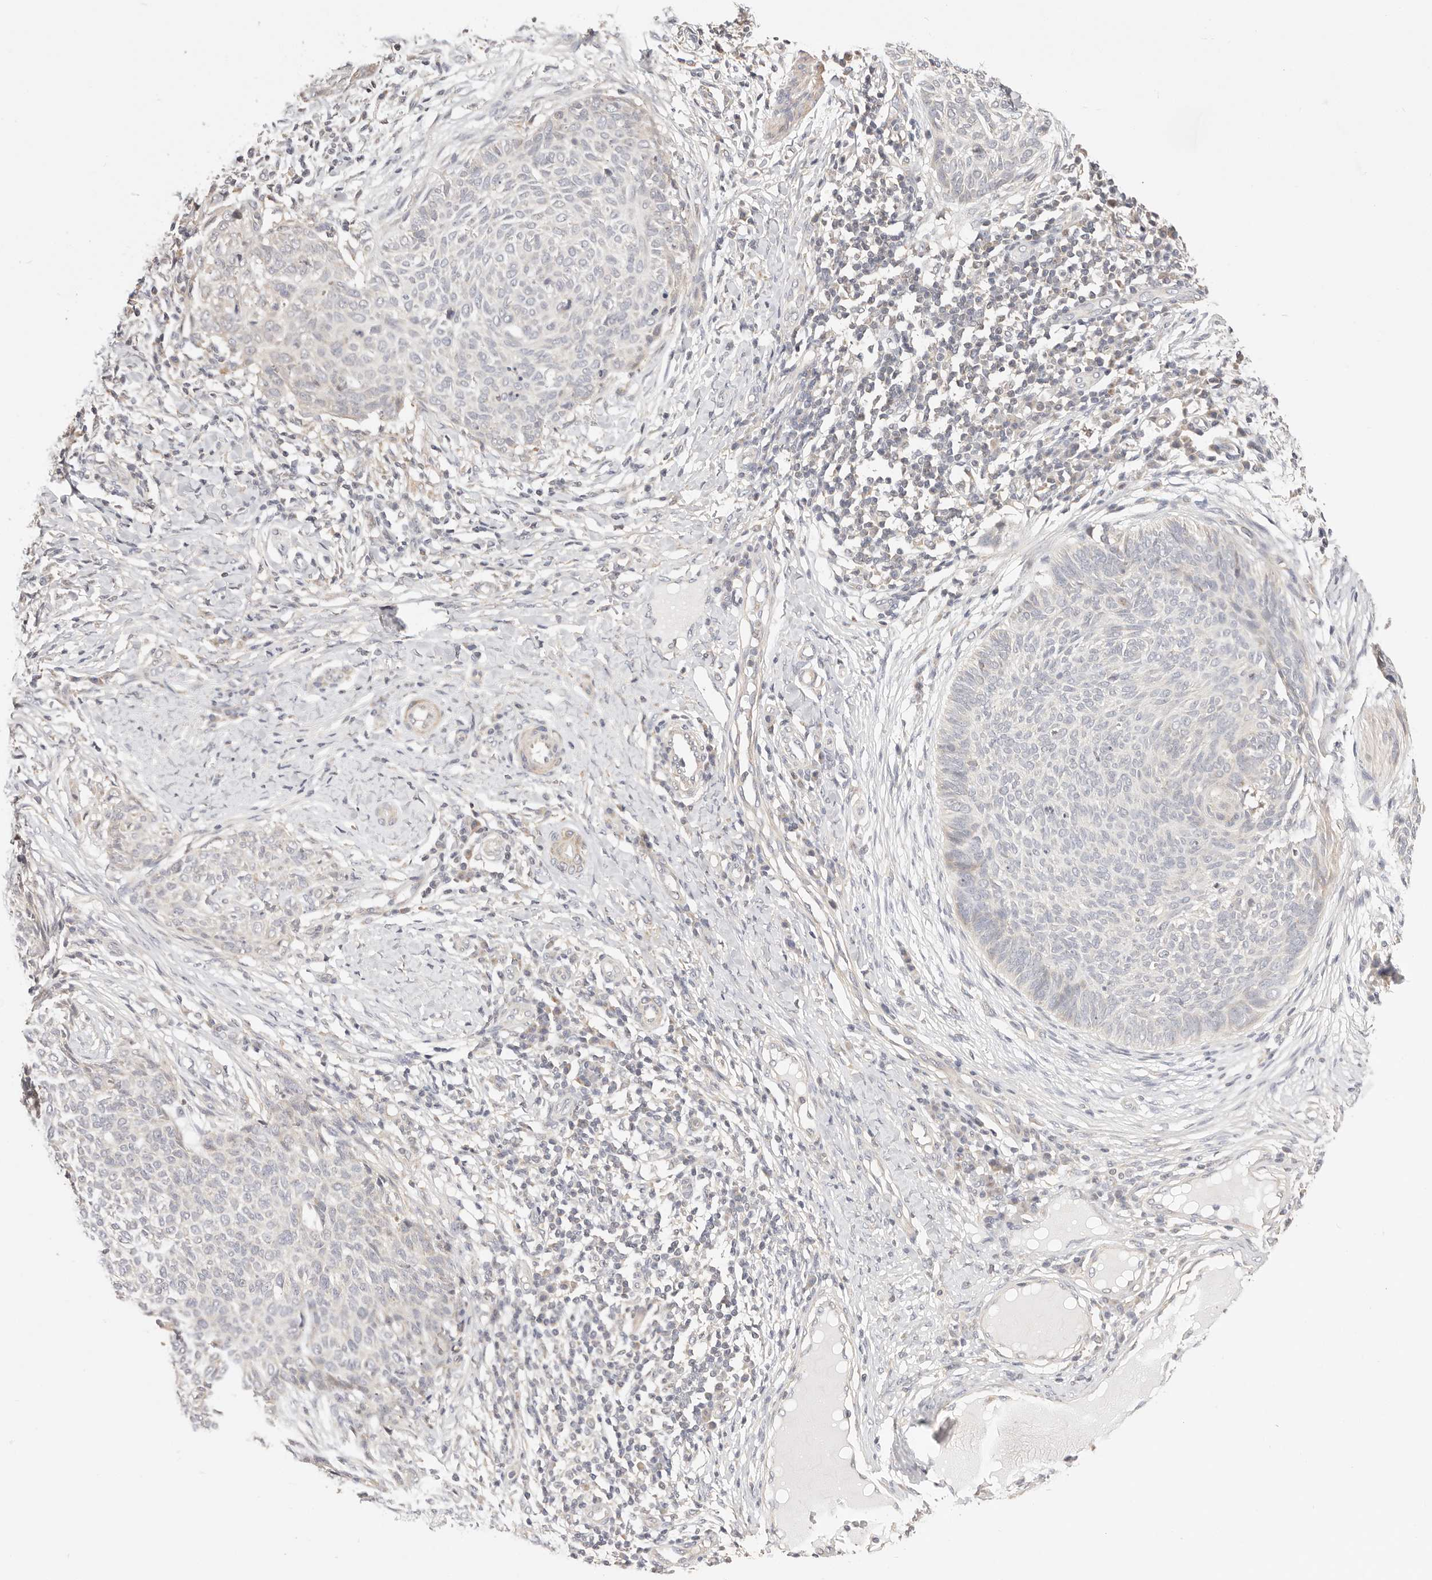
{"staining": {"intensity": "negative", "quantity": "none", "location": "none"}, "tissue": "skin cancer", "cell_type": "Tumor cells", "image_type": "cancer", "snomed": [{"axis": "morphology", "description": "Normal tissue, NOS"}, {"axis": "morphology", "description": "Basal cell carcinoma"}, {"axis": "topography", "description": "Skin"}], "caption": "Immunohistochemistry image of neoplastic tissue: skin cancer (basal cell carcinoma) stained with DAB demonstrates no significant protein staining in tumor cells.", "gene": "KCMF1", "patient": {"sex": "male", "age": 50}}